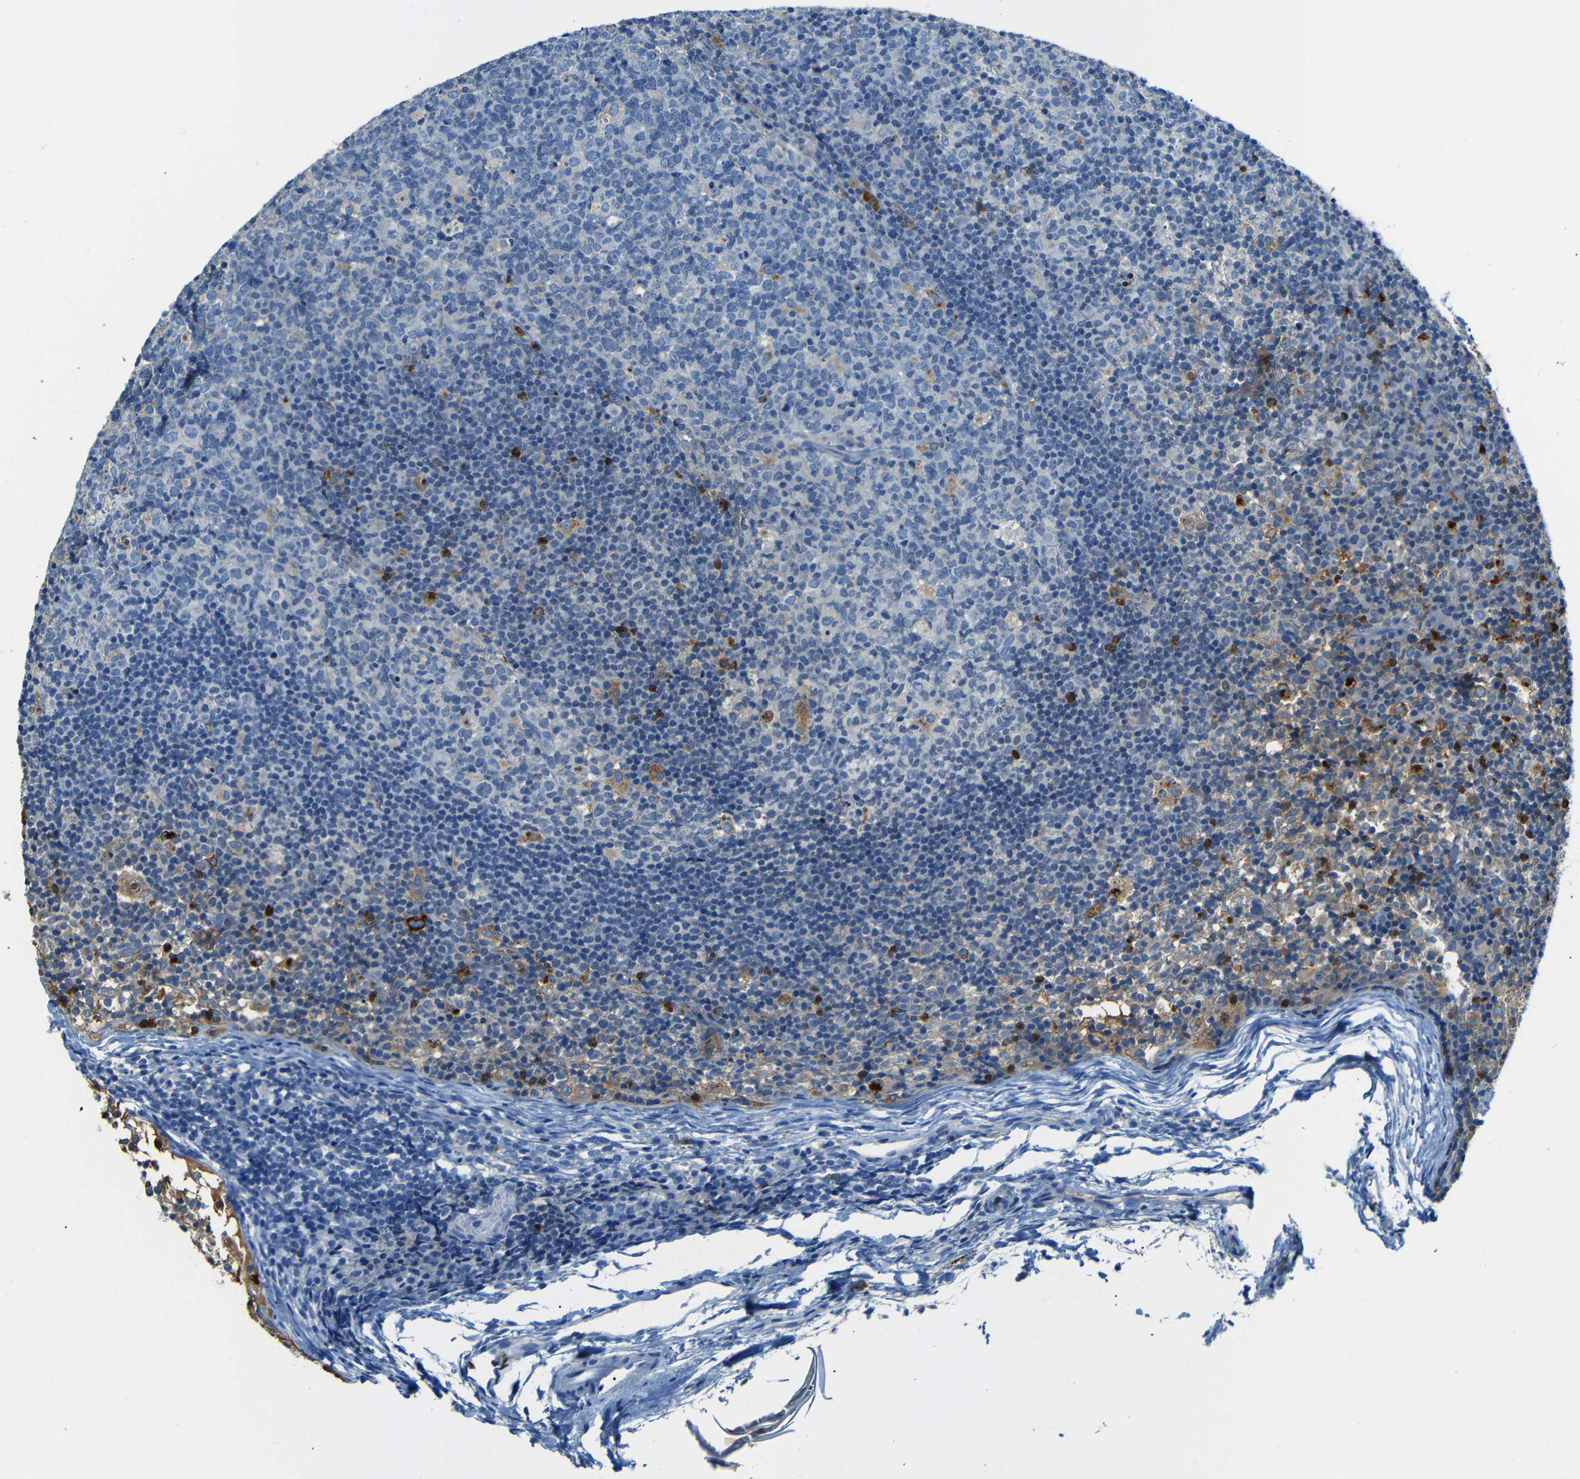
{"staining": {"intensity": "strong", "quantity": "<25%", "location": "cytoplasmic/membranous"}, "tissue": "lymph node", "cell_type": "Germinal center cells", "image_type": "normal", "snomed": [{"axis": "morphology", "description": "Normal tissue, NOS"}, {"axis": "morphology", "description": "Inflammation, NOS"}, {"axis": "topography", "description": "Lymph node"}], "caption": "Immunohistochemical staining of unremarkable lymph node shows medium levels of strong cytoplasmic/membranous expression in approximately <25% of germinal center cells.", "gene": "SERPINA1", "patient": {"sex": "male", "age": 55}}